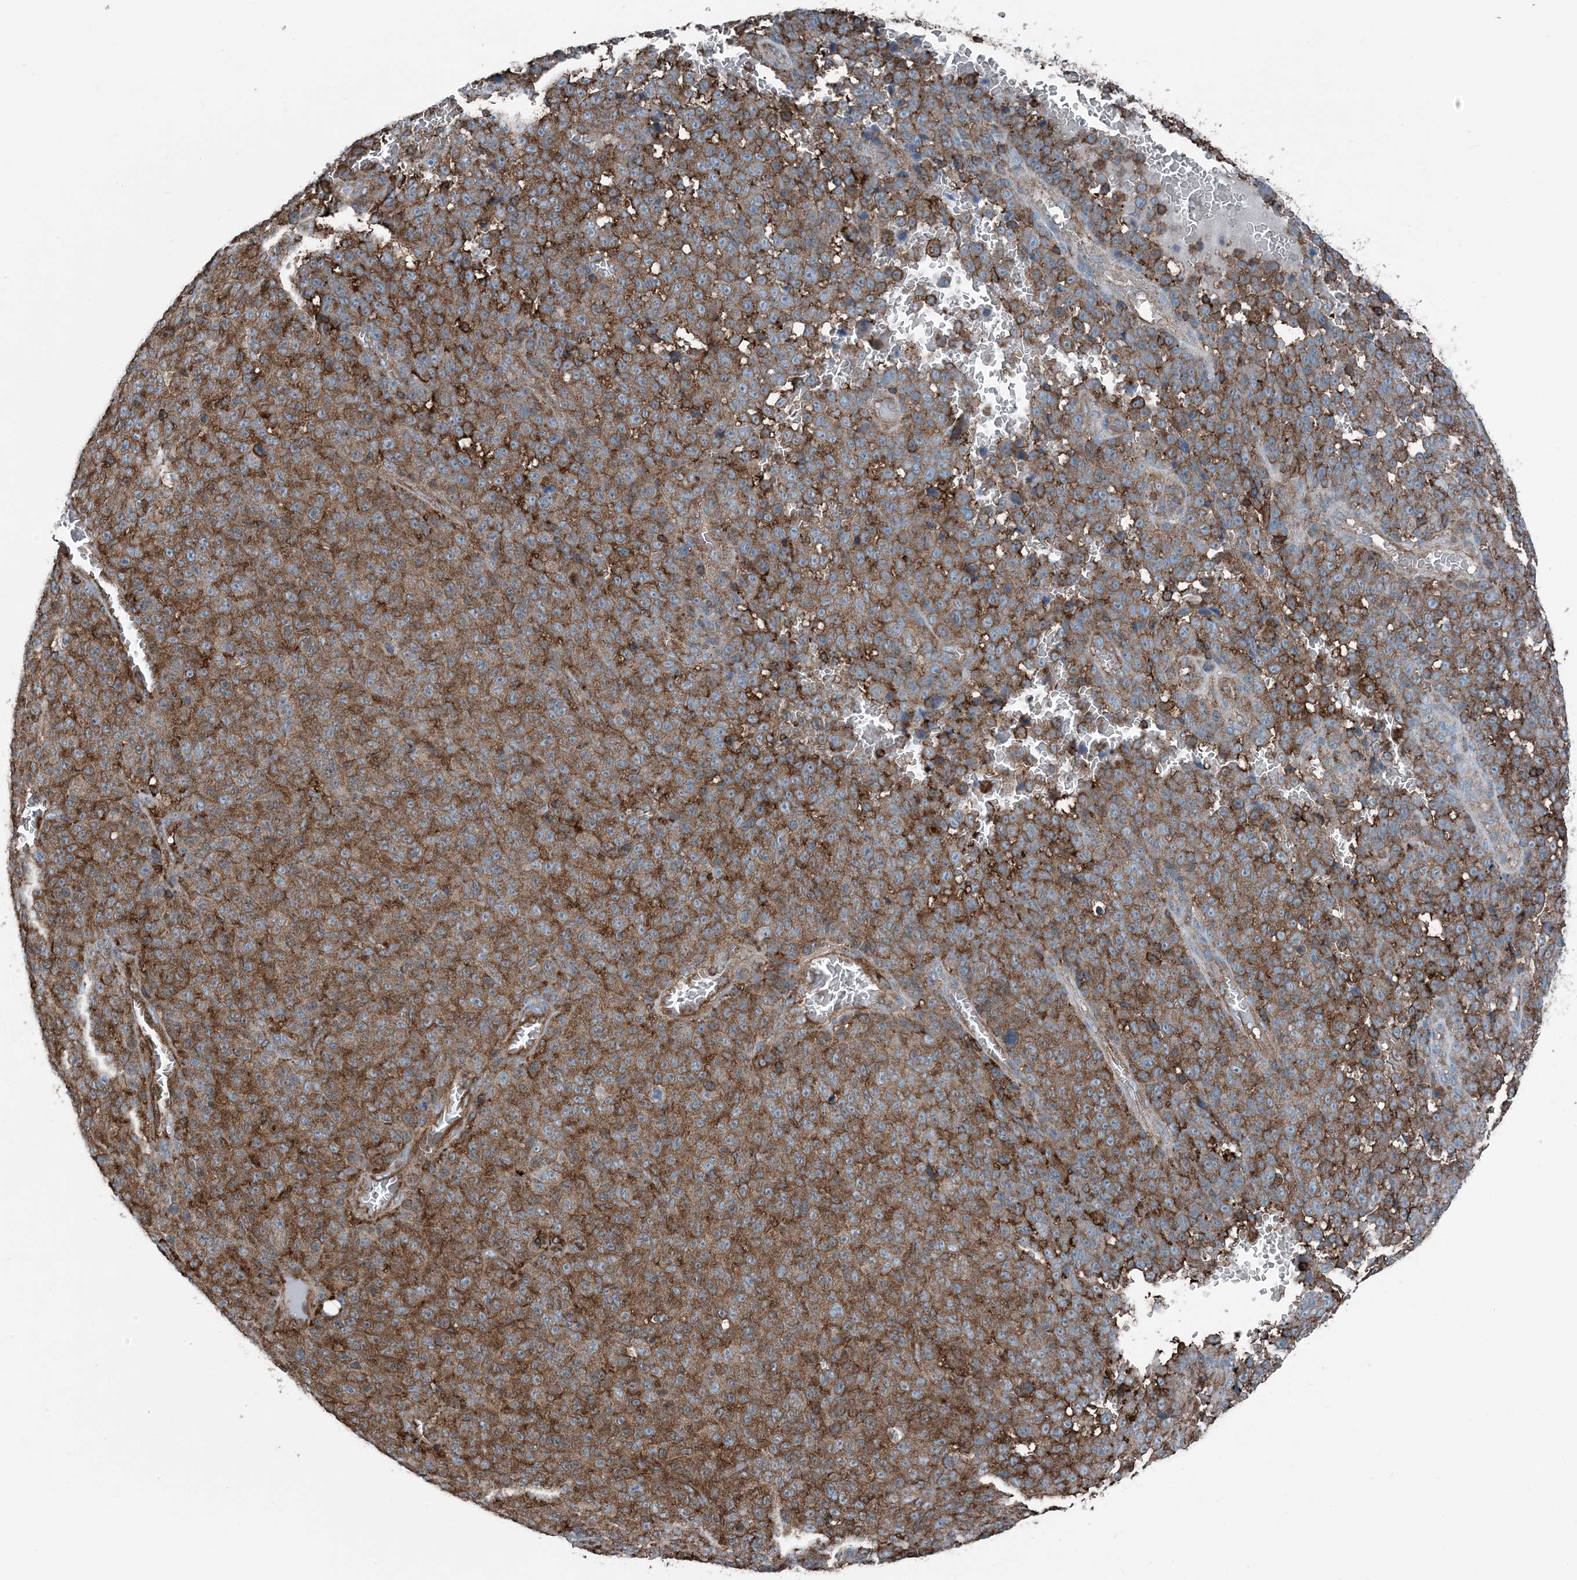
{"staining": {"intensity": "strong", "quantity": ">75%", "location": "cytoplasmic/membranous"}, "tissue": "melanoma", "cell_type": "Tumor cells", "image_type": "cancer", "snomed": [{"axis": "morphology", "description": "Malignant melanoma, NOS"}, {"axis": "topography", "description": "Skin"}], "caption": "Strong cytoplasmic/membranous protein positivity is identified in about >75% of tumor cells in melanoma.", "gene": "CFL1", "patient": {"sex": "female", "age": 82}}